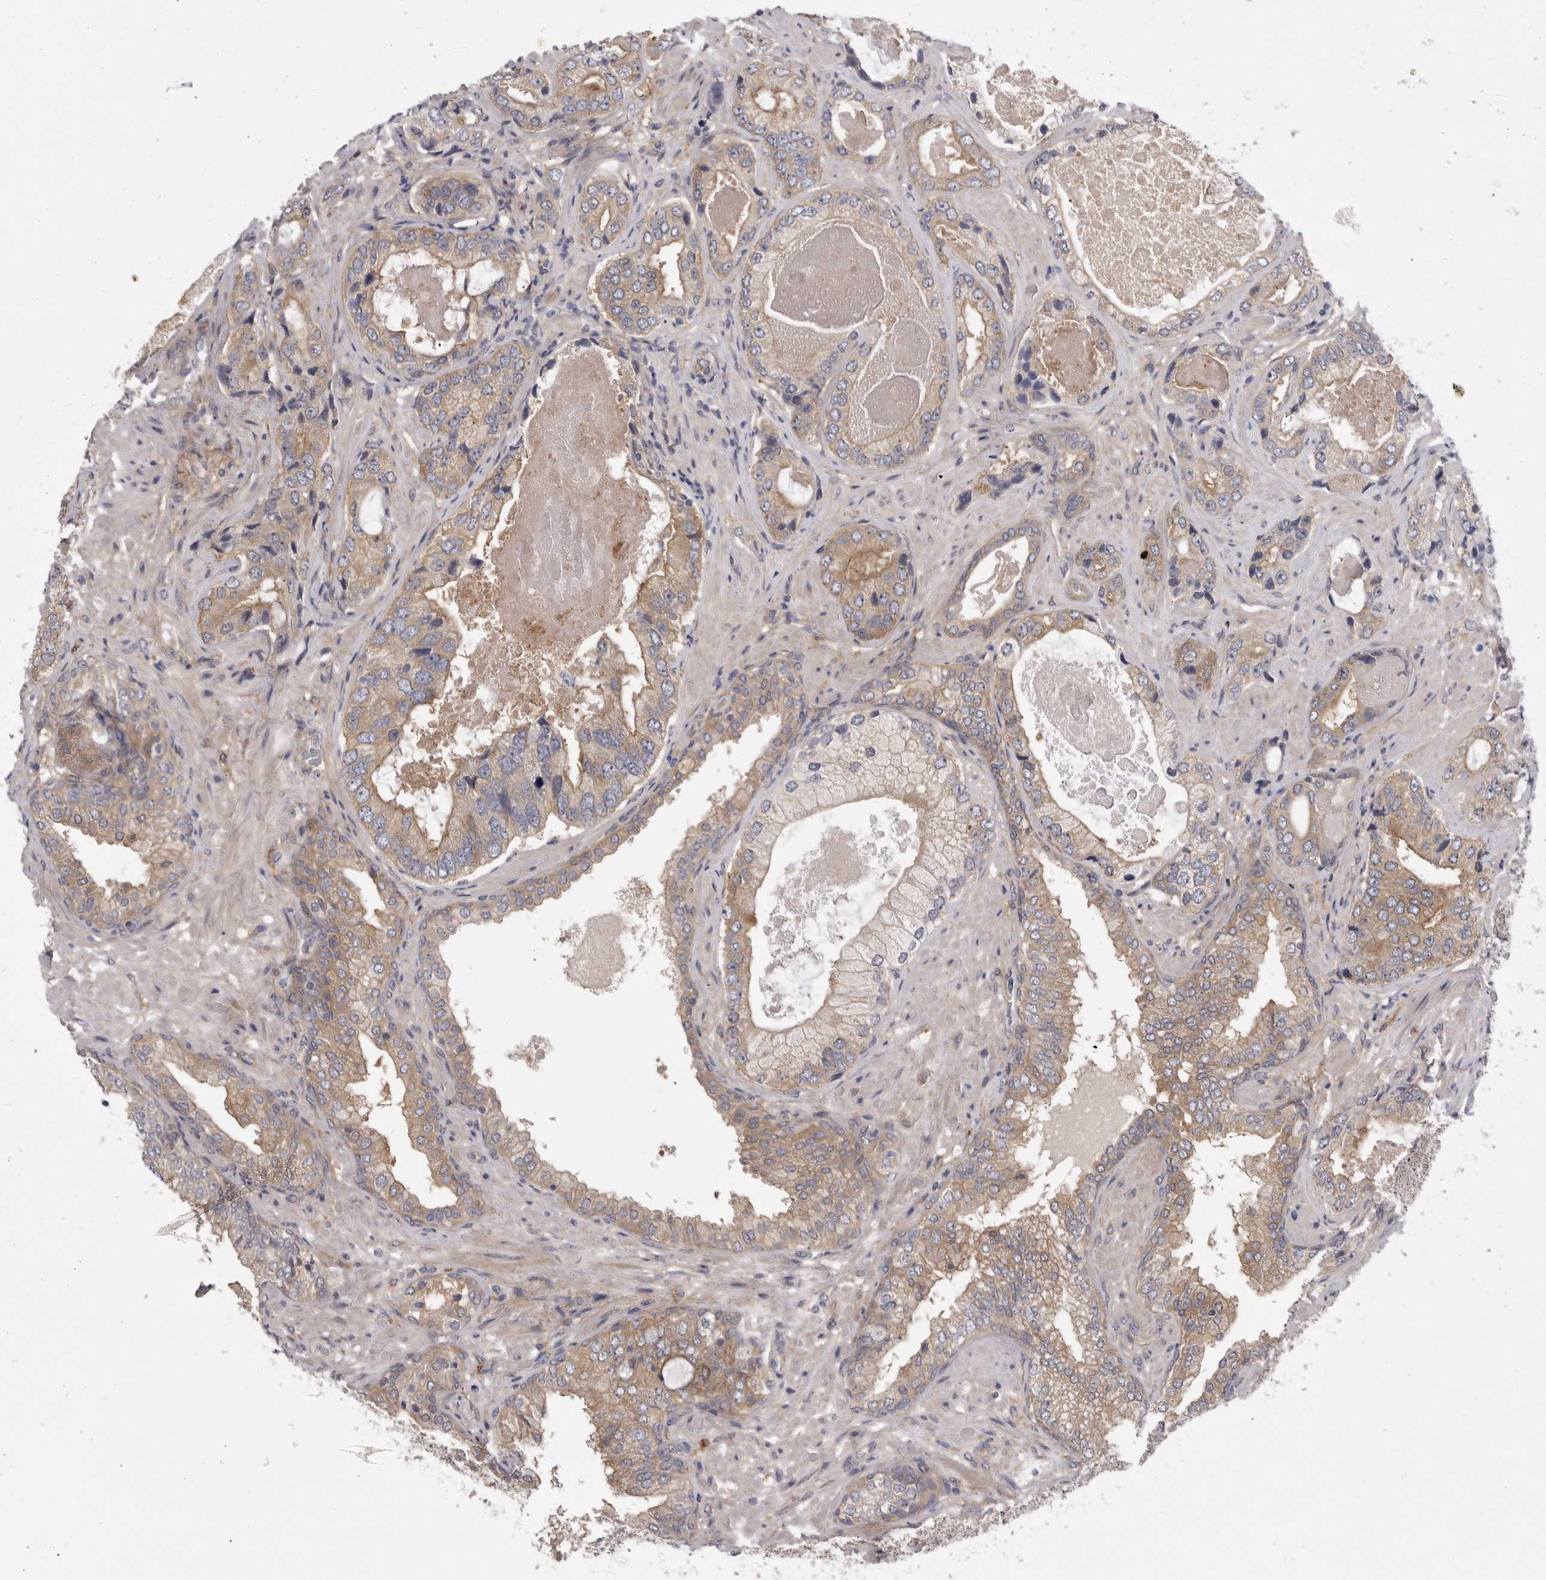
{"staining": {"intensity": "weak", "quantity": "25%-75%", "location": "cytoplasmic/membranous"}, "tissue": "prostate cancer", "cell_type": "Tumor cells", "image_type": "cancer", "snomed": [{"axis": "morphology", "description": "Normal tissue, NOS"}, {"axis": "morphology", "description": "Adenocarcinoma, High grade"}, {"axis": "topography", "description": "Prostate"}, {"axis": "topography", "description": "Peripheral nerve tissue"}], "caption": "Immunohistochemistry (IHC) histopathology image of adenocarcinoma (high-grade) (prostate) stained for a protein (brown), which demonstrates low levels of weak cytoplasmic/membranous positivity in about 25%-75% of tumor cells.", "gene": "OSBPL9", "patient": {"sex": "male", "age": 59}}